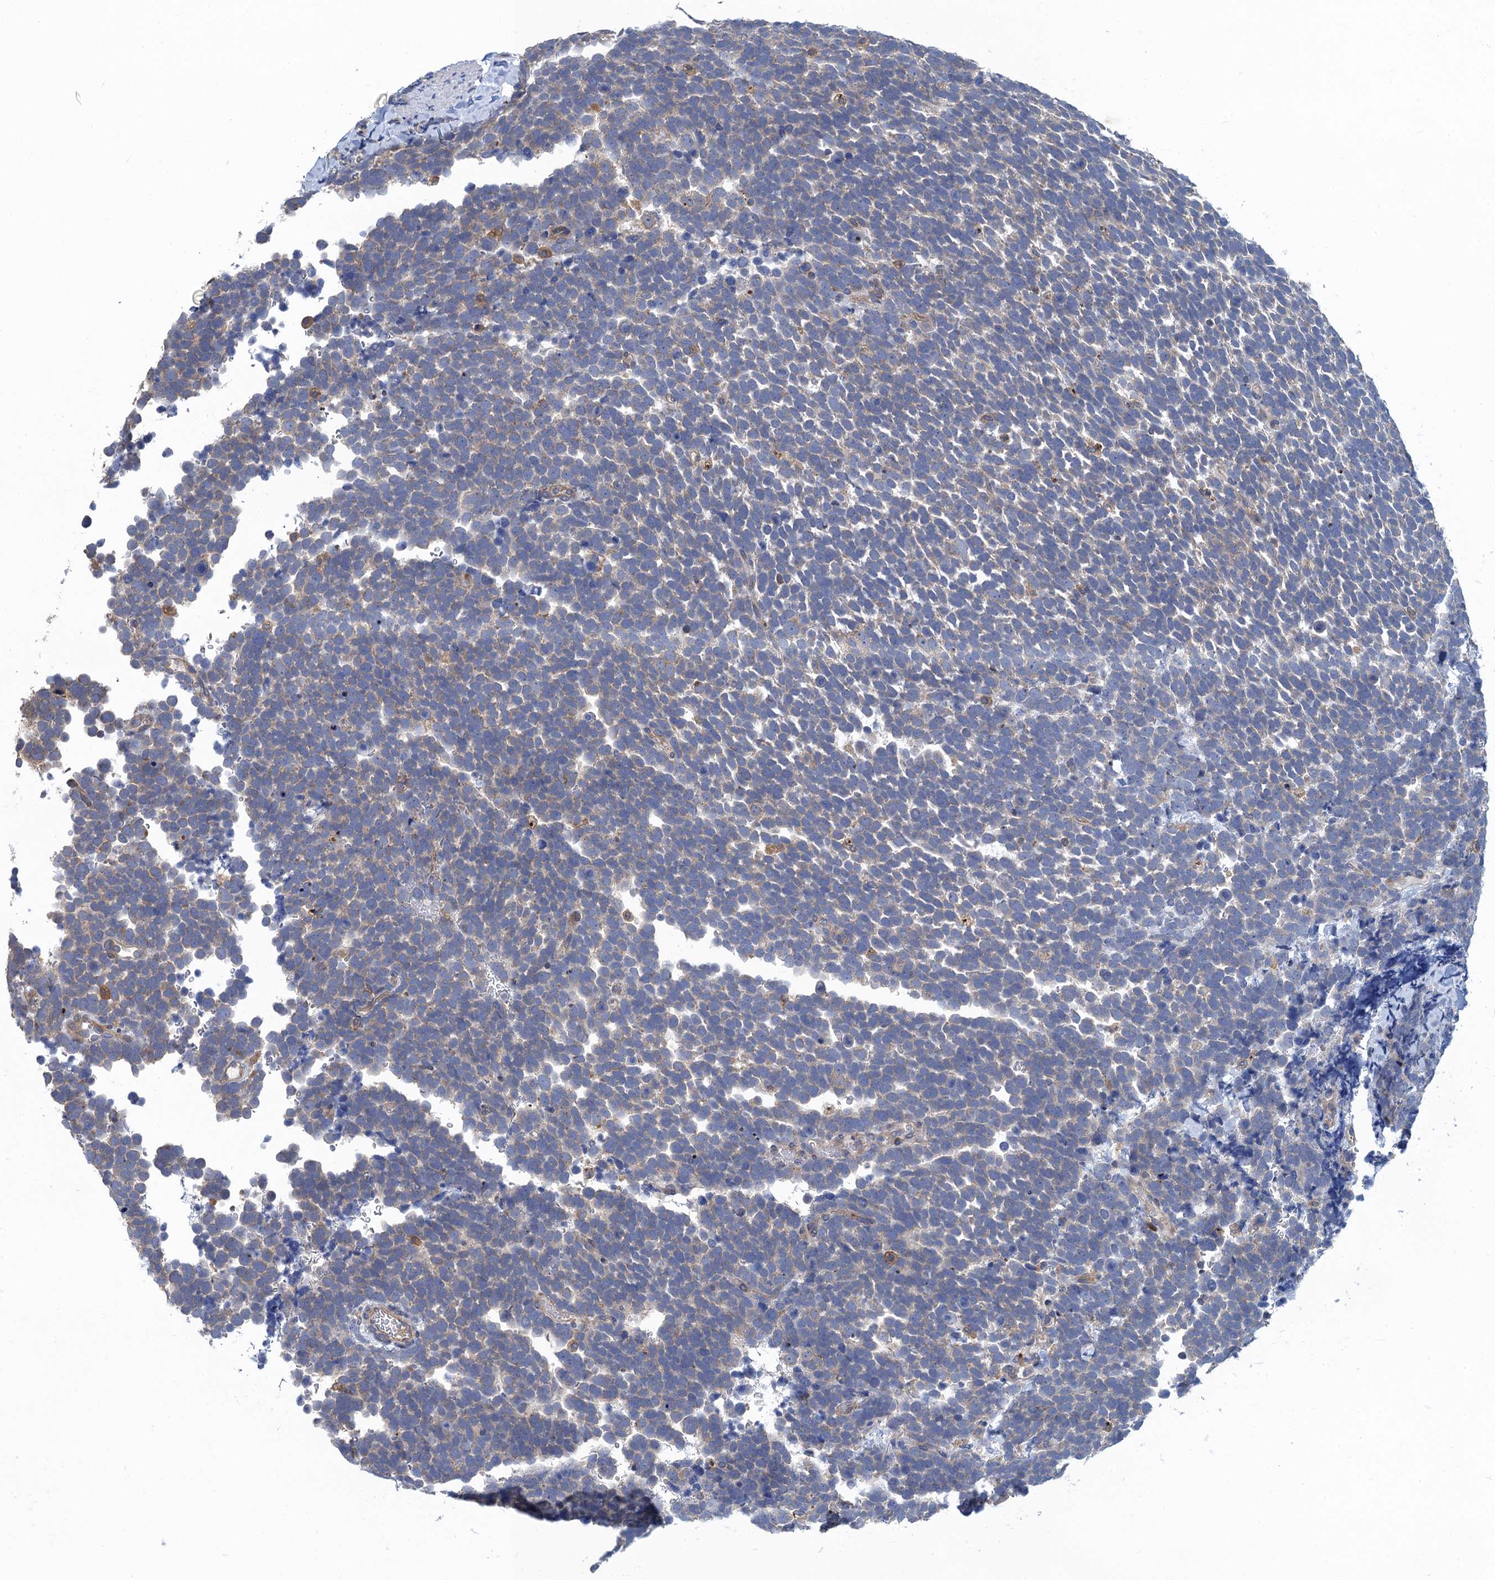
{"staining": {"intensity": "negative", "quantity": "none", "location": "none"}, "tissue": "urothelial cancer", "cell_type": "Tumor cells", "image_type": "cancer", "snomed": [{"axis": "morphology", "description": "Urothelial carcinoma, High grade"}, {"axis": "topography", "description": "Urinary bladder"}], "caption": "Immunohistochemistry (IHC) micrograph of high-grade urothelial carcinoma stained for a protein (brown), which demonstrates no staining in tumor cells.", "gene": "SNAP29", "patient": {"sex": "female", "age": 82}}